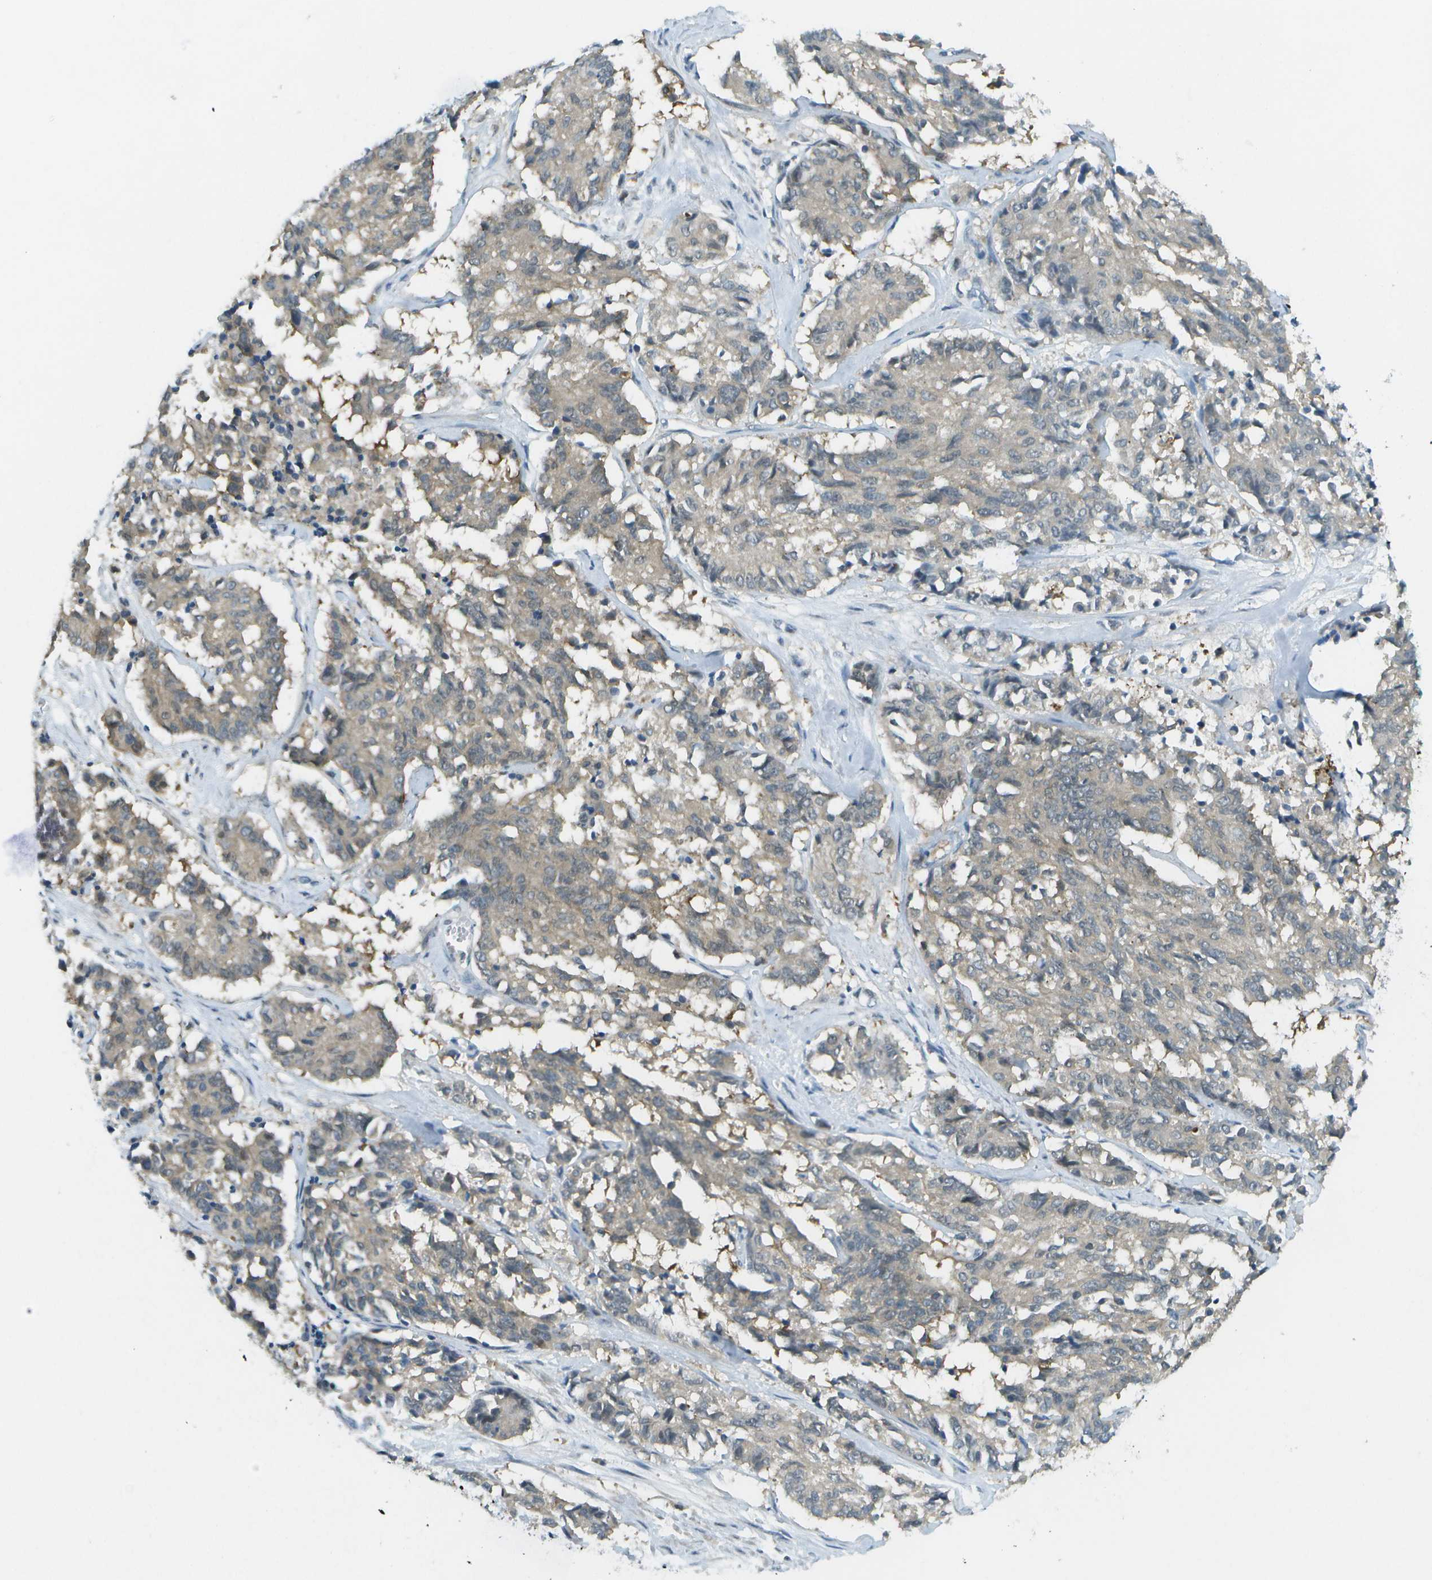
{"staining": {"intensity": "weak", "quantity": "25%-75%", "location": "cytoplasmic/membranous"}, "tissue": "cervical cancer", "cell_type": "Tumor cells", "image_type": "cancer", "snomed": [{"axis": "morphology", "description": "Squamous cell carcinoma, NOS"}, {"axis": "topography", "description": "Cervix"}], "caption": "Weak cytoplasmic/membranous positivity is identified in approximately 25%-75% of tumor cells in cervical cancer.", "gene": "CDH23", "patient": {"sex": "female", "age": 35}}